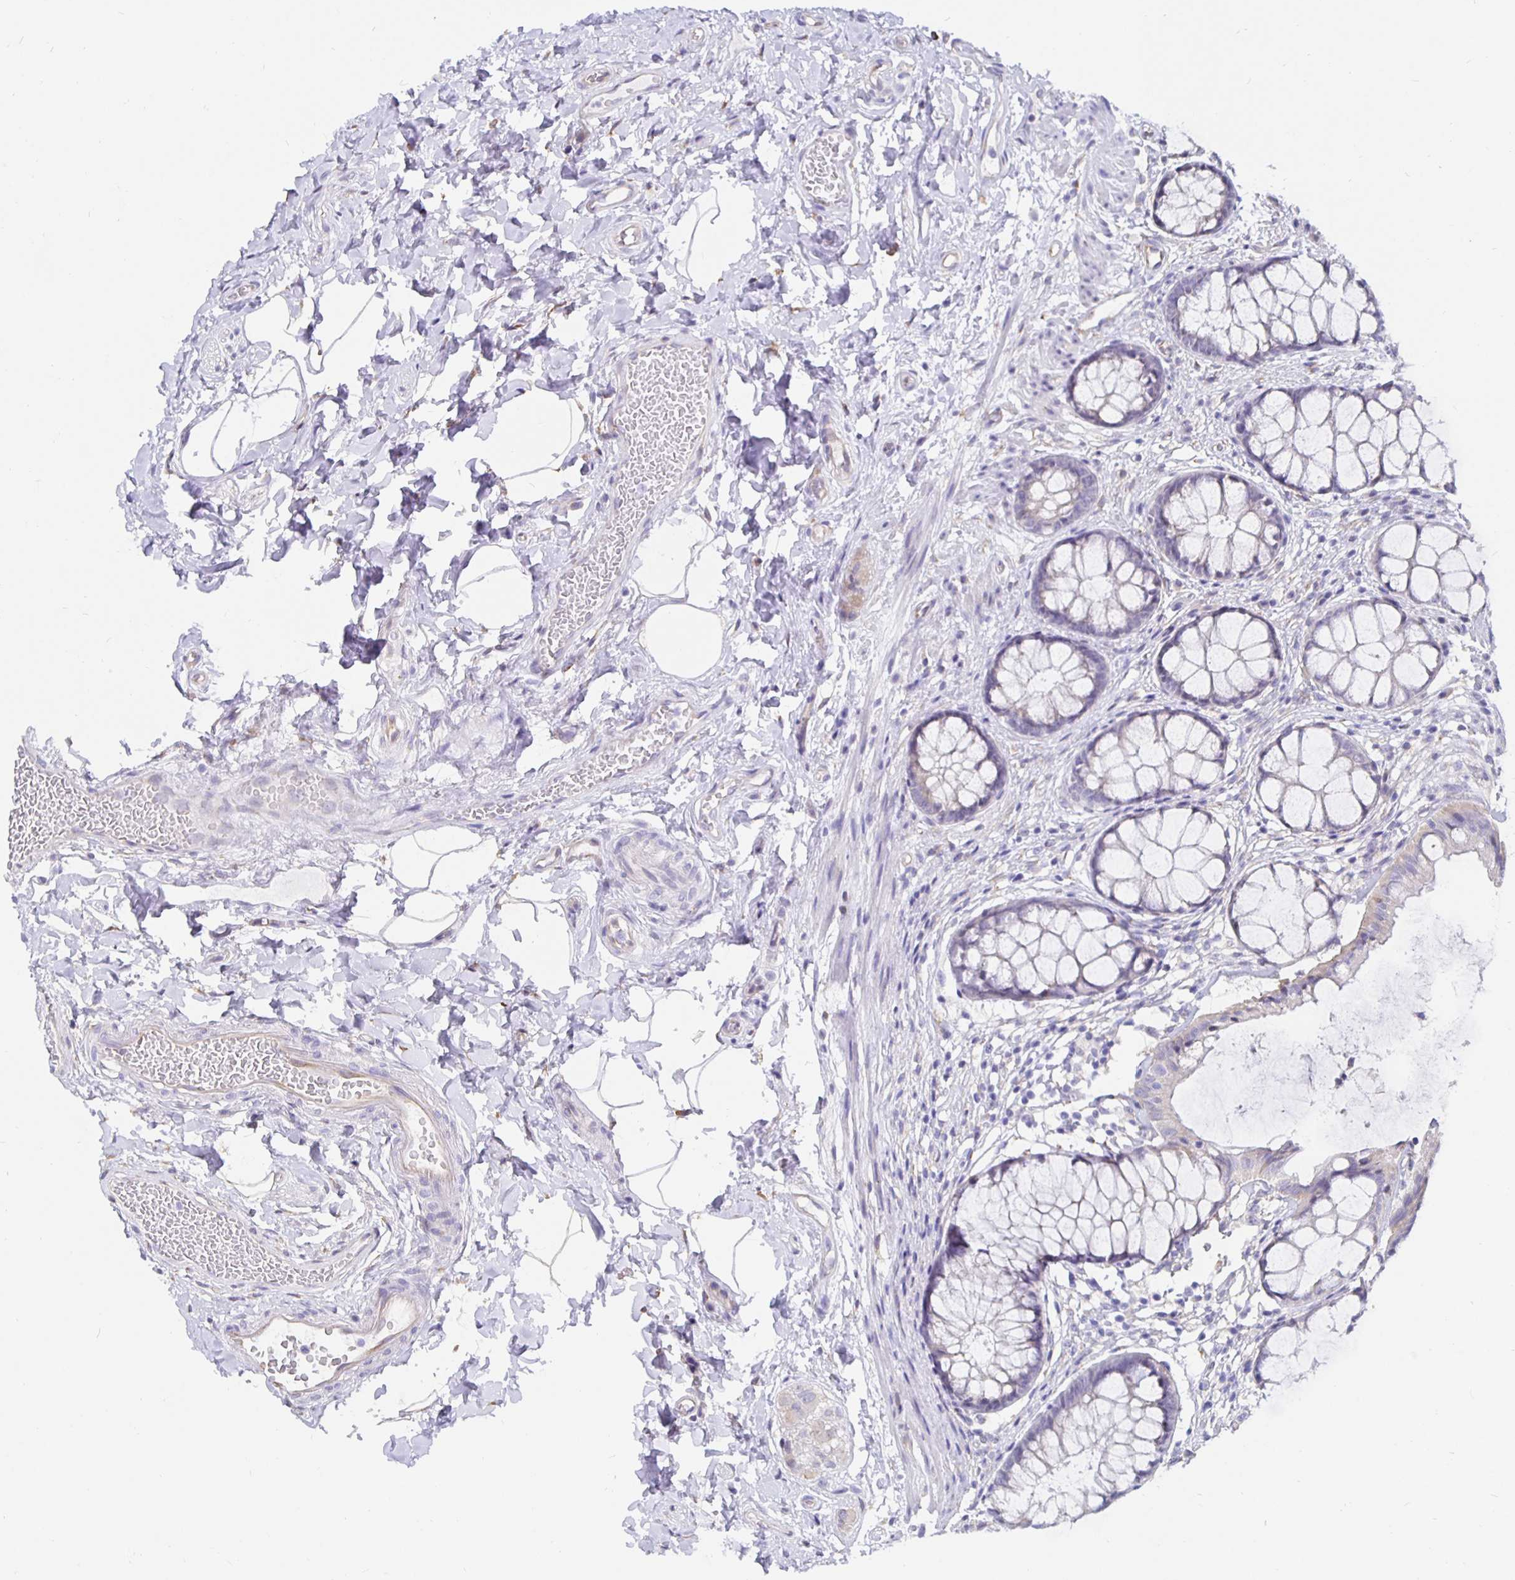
{"staining": {"intensity": "weak", "quantity": "25%-75%", "location": "cytoplasmic/membranous"}, "tissue": "rectum", "cell_type": "Glandular cells", "image_type": "normal", "snomed": [{"axis": "morphology", "description": "Normal tissue, NOS"}, {"axis": "topography", "description": "Rectum"}], "caption": "Weak cytoplasmic/membranous protein positivity is appreciated in approximately 25%-75% of glandular cells in rectum.", "gene": "DNAI2", "patient": {"sex": "female", "age": 62}}